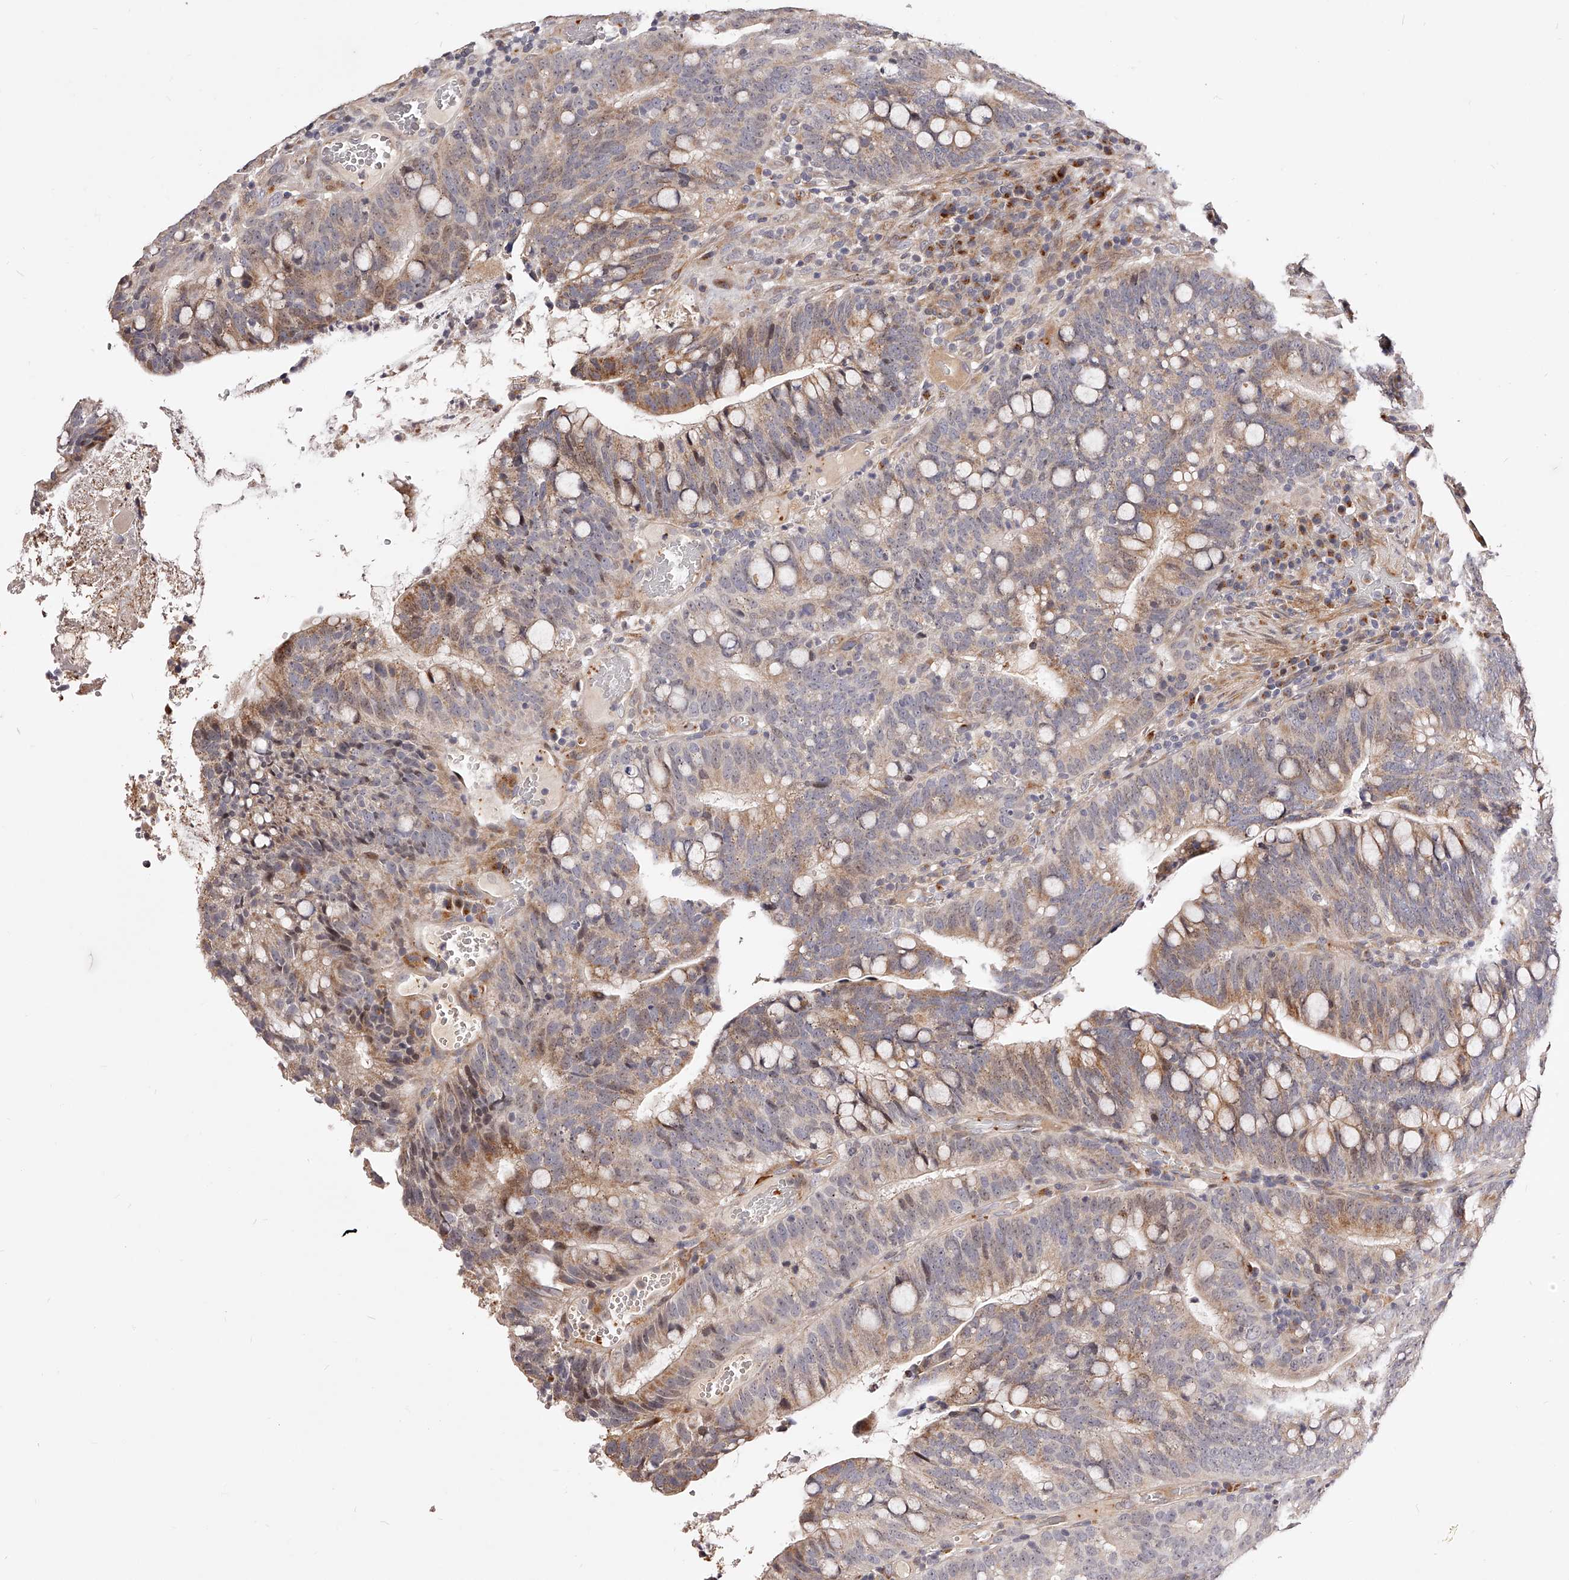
{"staining": {"intensity": "moderate", "quantity": "<25%", "location": "cytoplasmic/membranous"}, "tissue": "colorectal cancer", "cell_type": "Tumor cells", "image_type": "cancer", "snomed": [{"axis": "morphology", "description": "Adenocarcinoma, NOS"}, {"axis": "topography", "description": "Colon"}], "caption": "Protein expression analysis of adenocarcinoma (colorectal) displays moderate cytoplasmic/membranous expression in approximately <25% of tumor cells.", "gene": "ZNF502", "patient": {"sex": "female", "age": 66}}